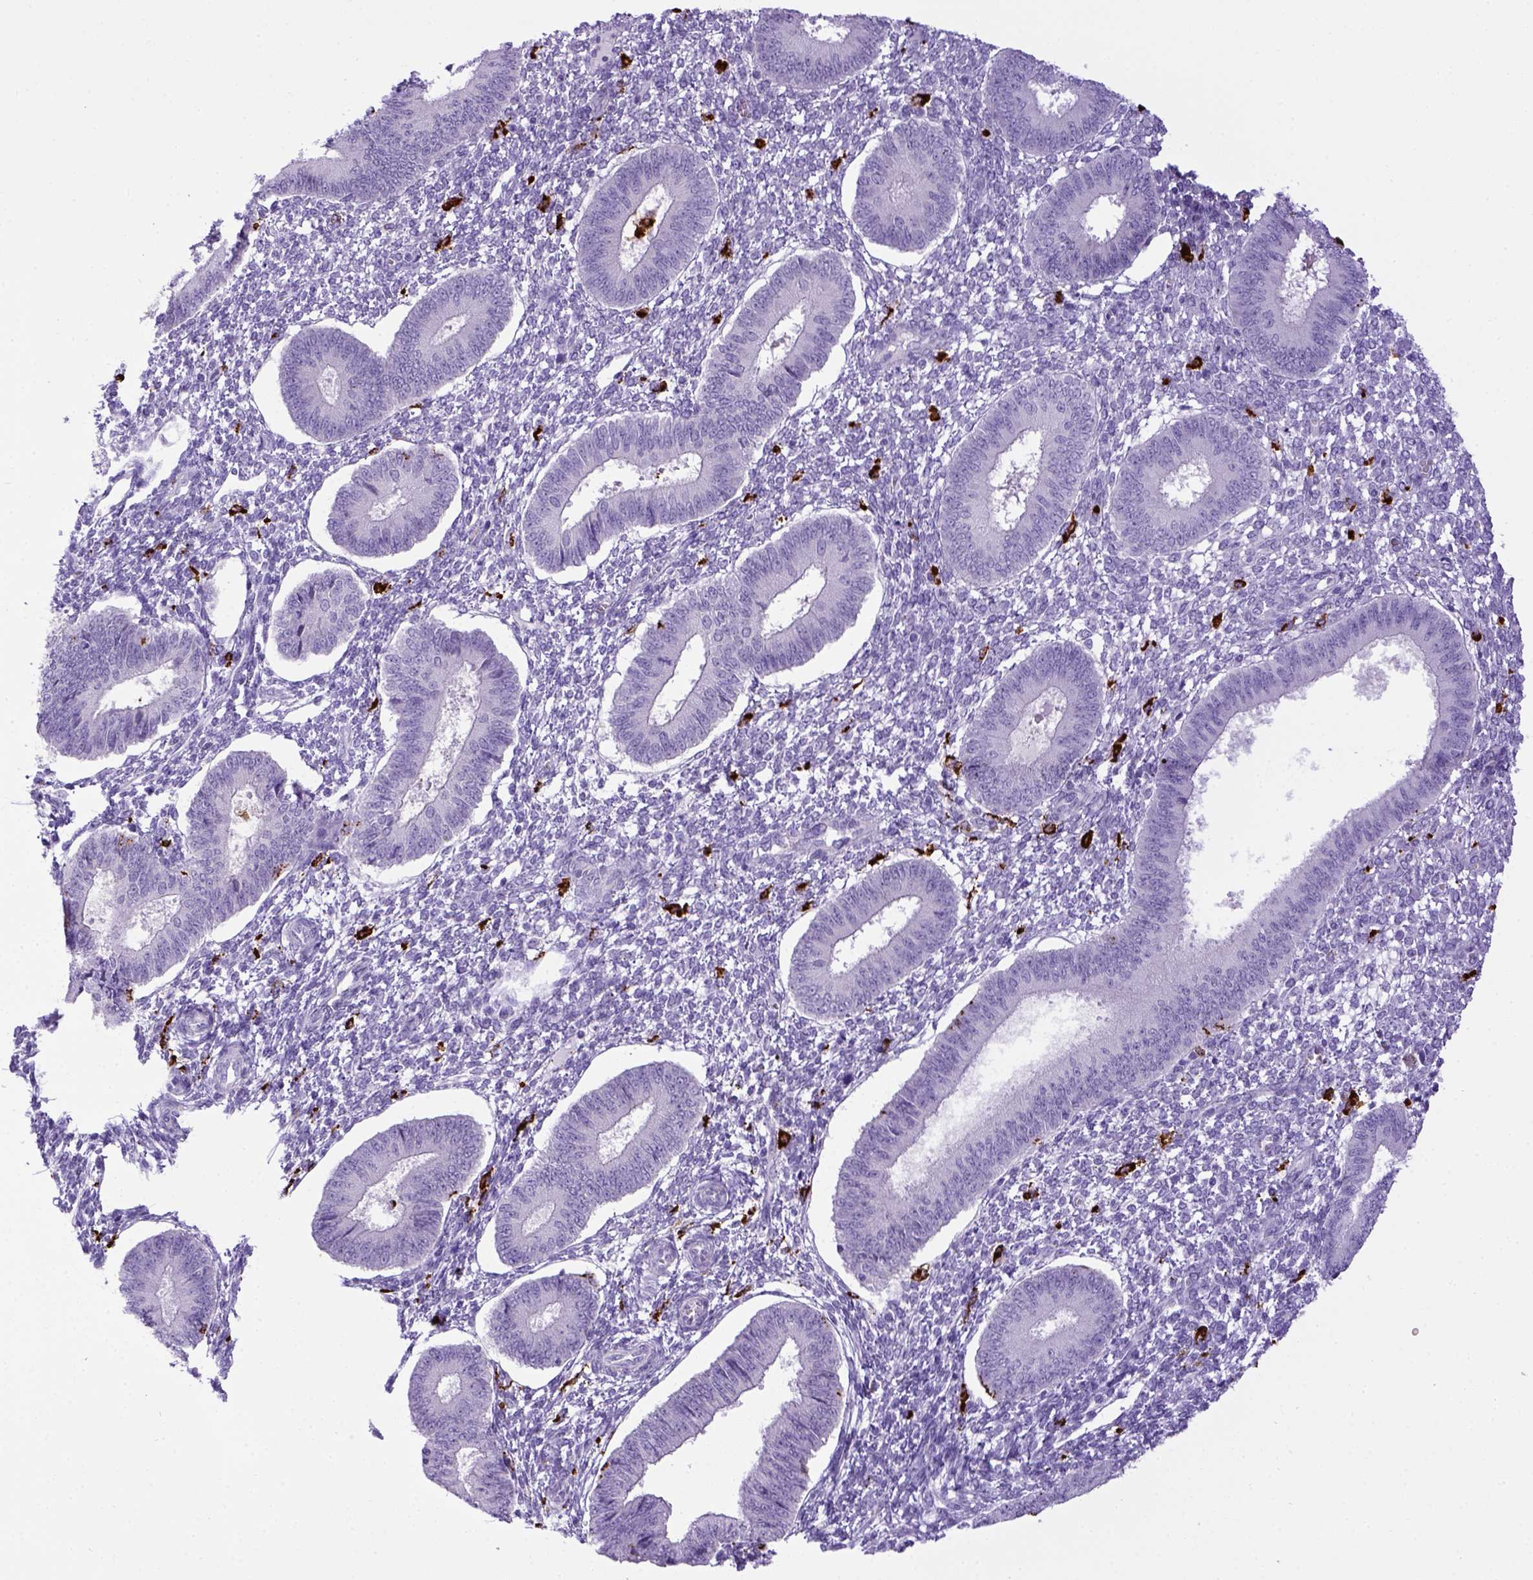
{"staining": {"intensity": "negative", "quantity": "none", "location": "none"}, "tissue": "endometrium", "cell_type": "Cells in endometrial stroma", "image_type": "normal", "snomed": [{"axis": "morphology", "description": "Normal tissue, NOS"}, {"axis": "topography", "description": "Endometrium"}], "caption": "Protein analysis of normal endometrium demonstrates no significant positivity in cells in endometrial stroma.", "gene": "CD68", "patient": {"sex": "female", "age": 42}}